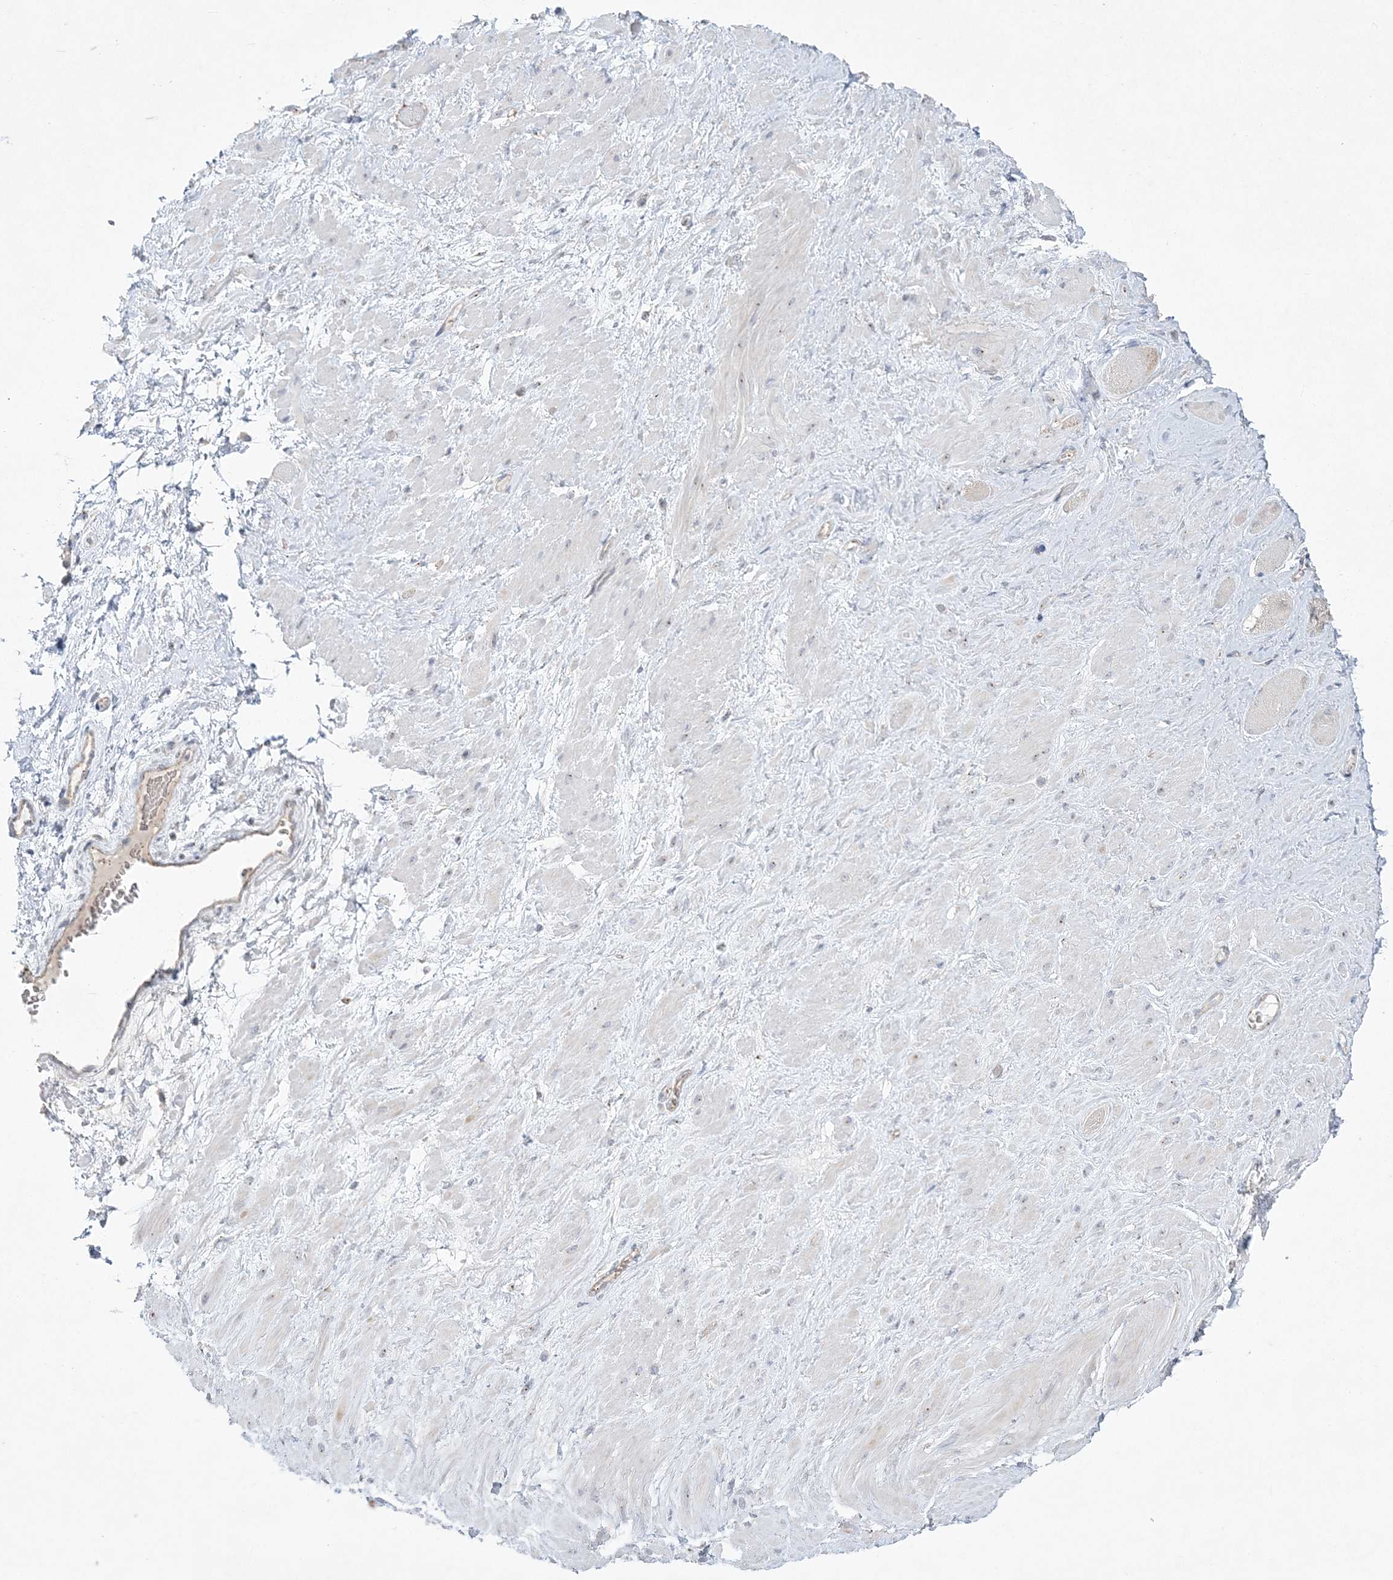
{"staining": {"intensity": "moderate", "quantity": "<25%", "location": "cytoplasmic/membranous"}, "tissue": "adipose tissue", "cell_type": "Adipocytes", "image_type": "normal", "snomed": [{"axis": "morphology", "description": "Normal tissue, NOS"}, {"axis": "morphology", "description": "Adenocarcinoma, Low grade"}, {"axis": "topography", "description": "Prostate"}, {"axis": "topography", "description": "Peripheral nerve tissue"}], "caption": "Immunohistochemical staining of benign human adipose tissue demonstrates moderate cytoplasmic/membranous protein positivity in approximately <25% of adipocytes.", "gene": "ADAMTS12", "patient": {"sex": "male", "age": 63}}